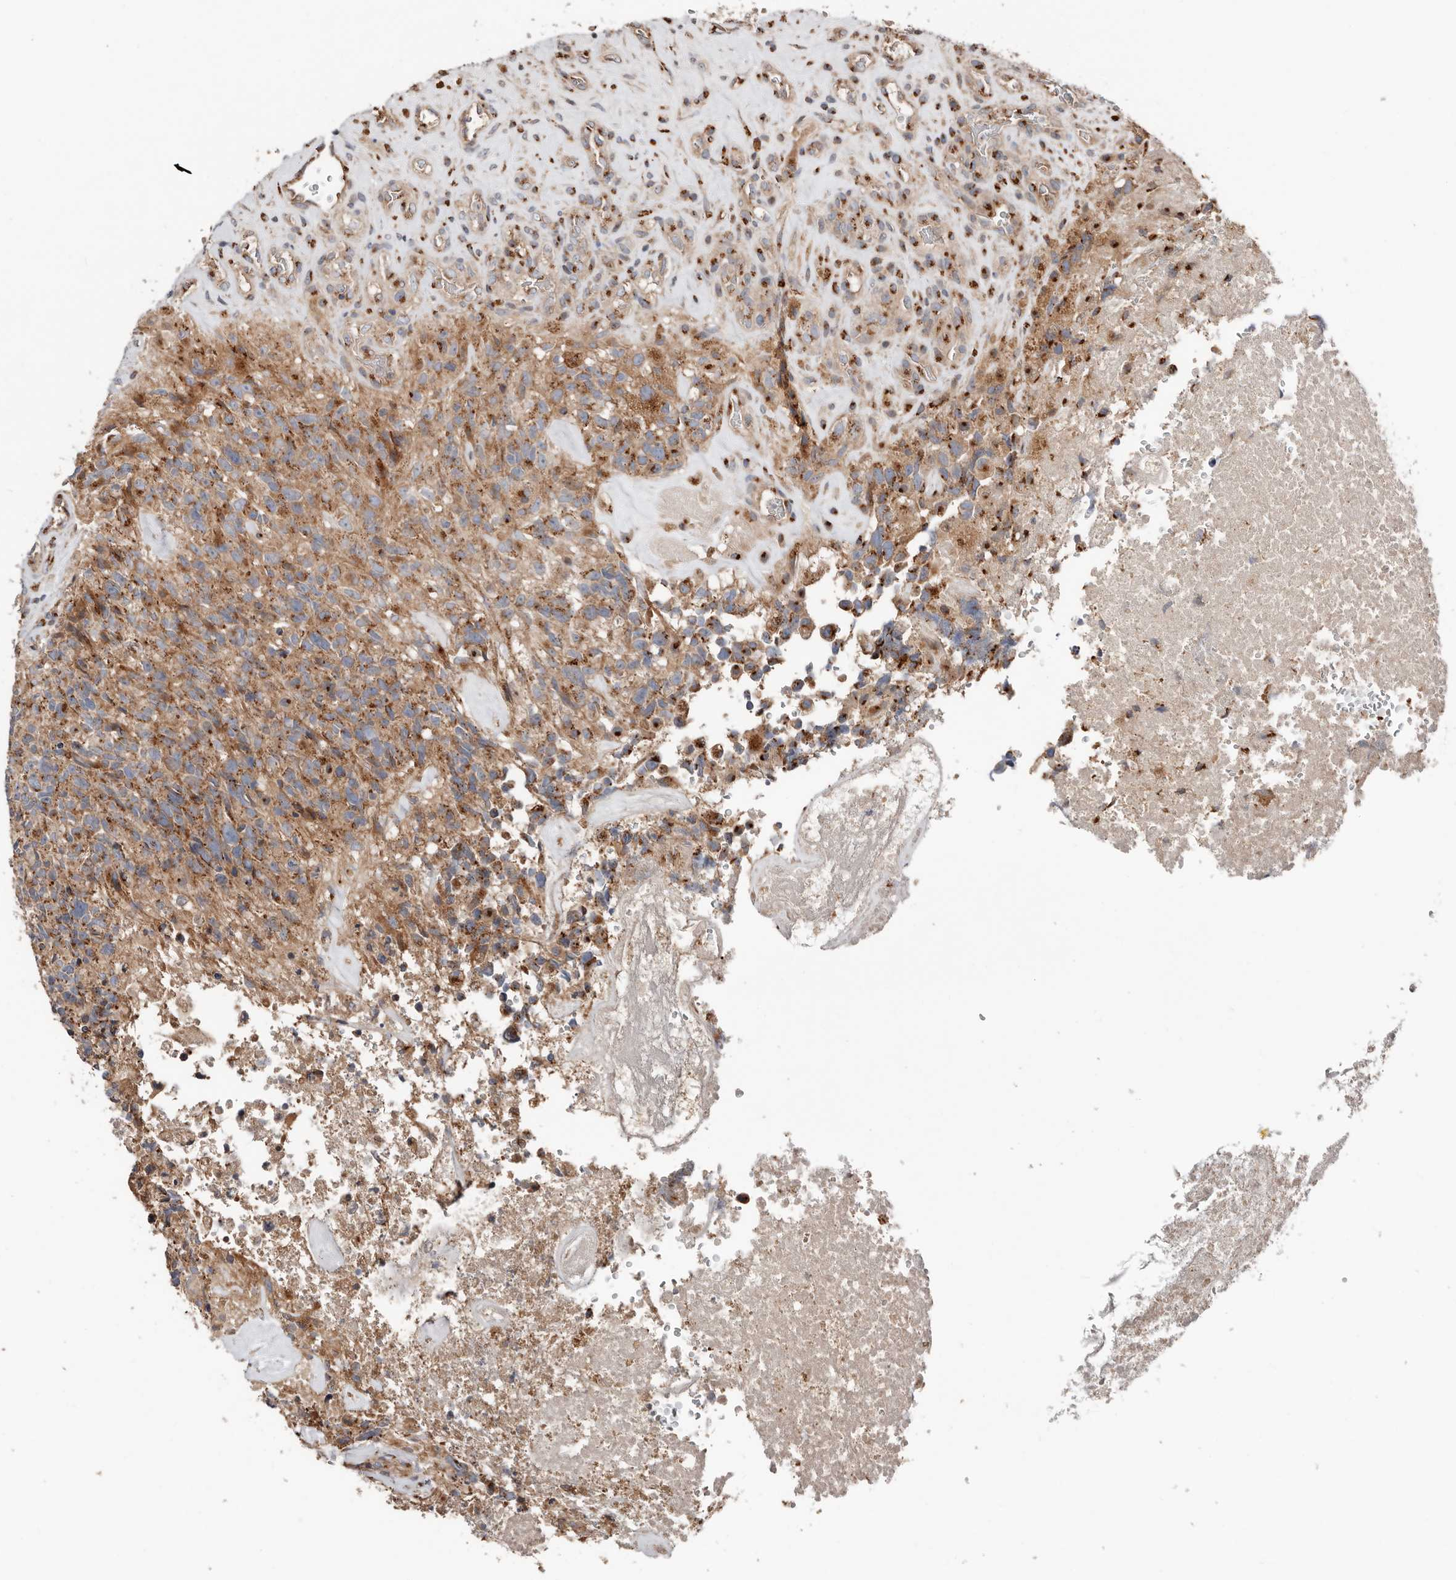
{"staining": {"intensity": "moderate", "quantity": ">75%", "location": "cytoplasmic/membranous"}, "tissue": "glioma", "cell_type": "Tumor cells", "image_type": "cancer", "snomed": [{"axis": "morphology", "description": "Glioma, malignant, High grade"}, {"axis": "topography", "description": "Brain"}], "caption": "Brown immunohistochemical staining in human malignant glioma (high-grade) demonstrates moderate cytoplasmic/membranous positivity in approximately >75% of tumor cells.", "gene": "COG1", "patient": {"sex": "male", "age": 69}}